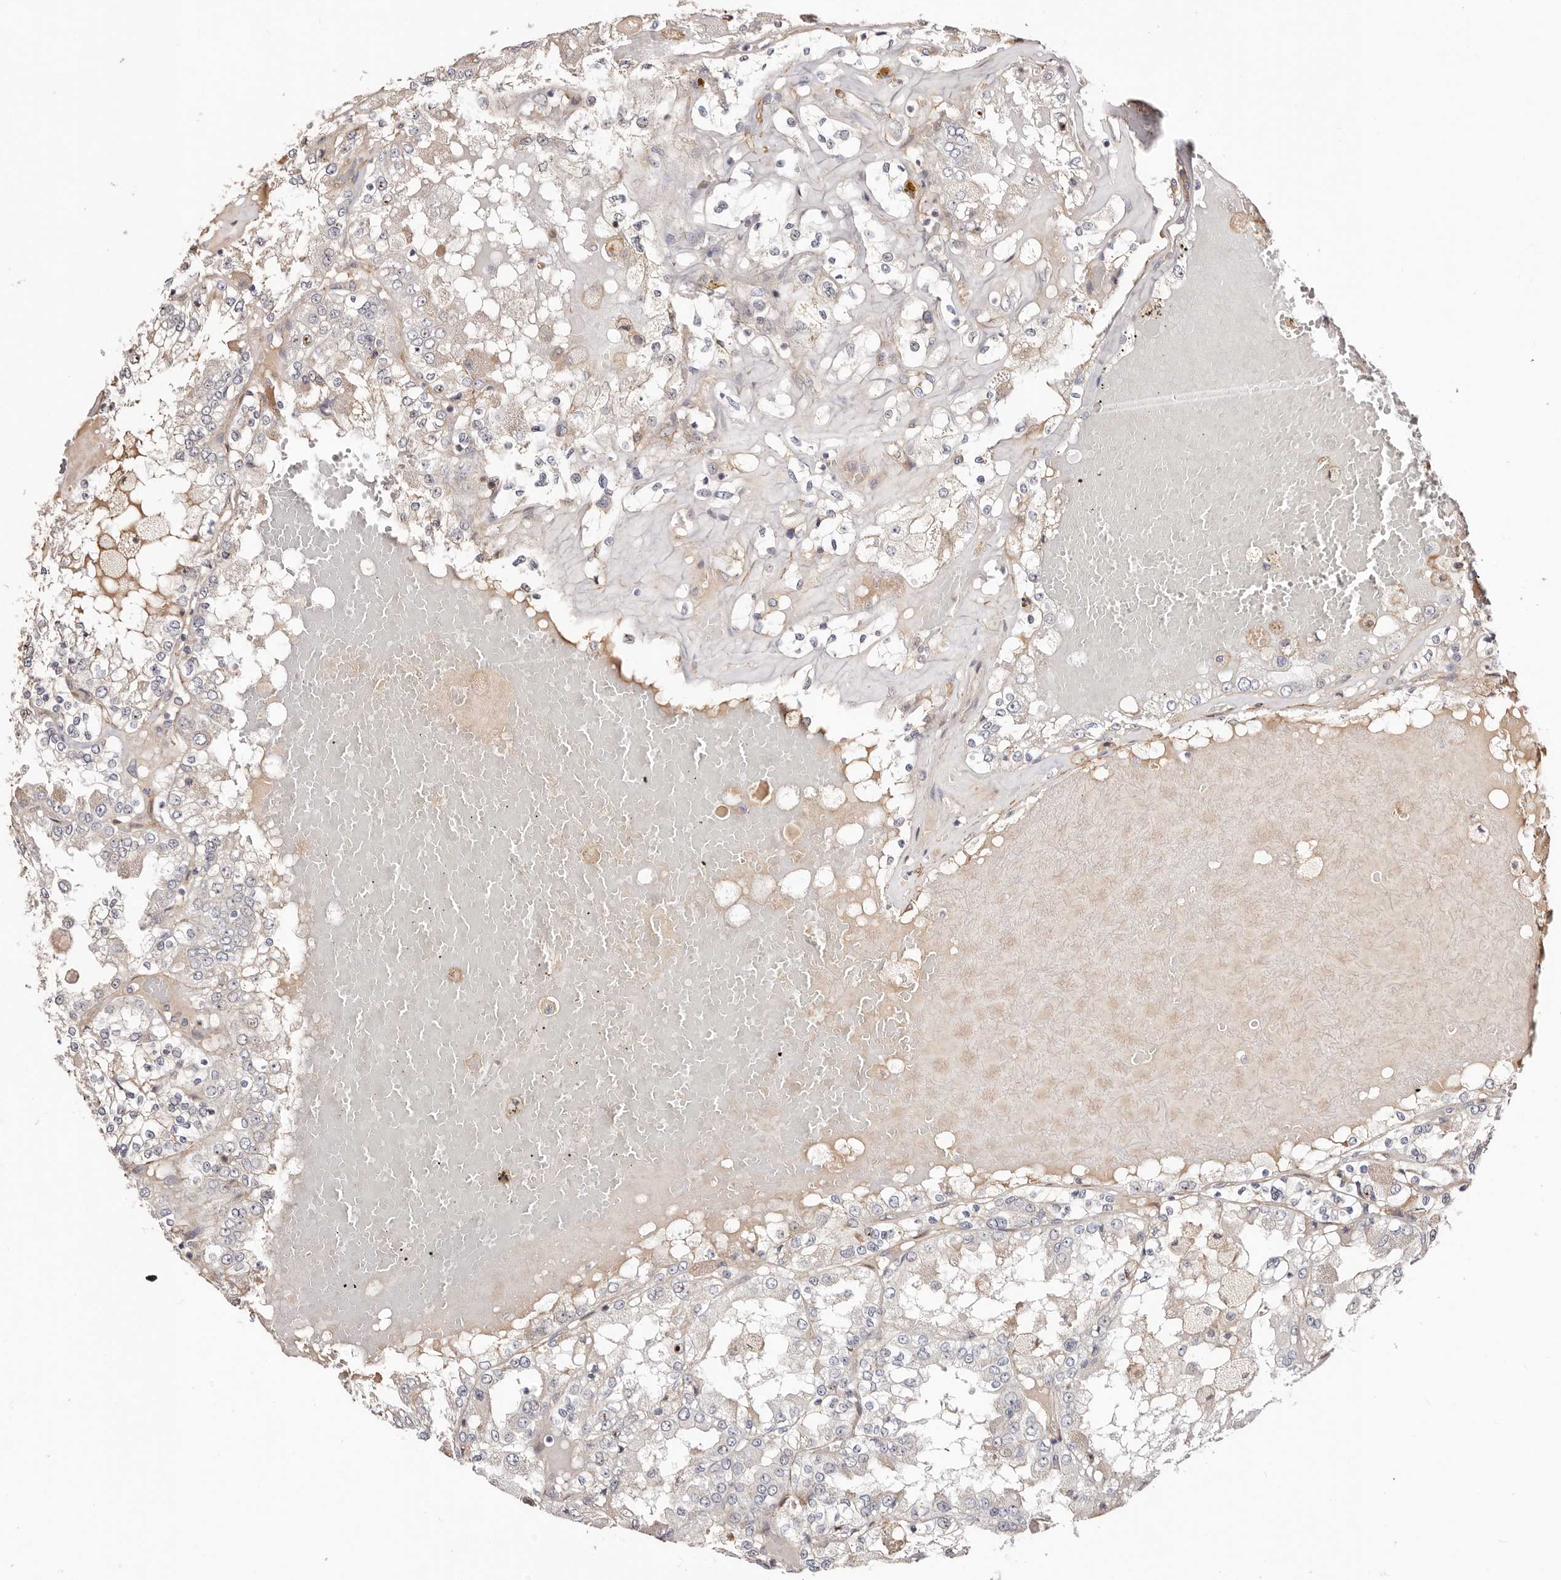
{"staining": {"intensity": "negative", "quantity": "none", "location": "none"}, "tissue": "renal cancer", "cell_type": "Tumor cells", "image_type": "cancer", "snomed": [{"axis": "morphology", "description": "Adenocarcinoma, NOS"}, {"axis": "topography", "description": "Kidney"}], "caption": "A histopathology image of human renal adenocarcinoma is negative for staining in tumor cells.", "gene": "TRIP13", "patient": {"sex": "female", "age": 56}}